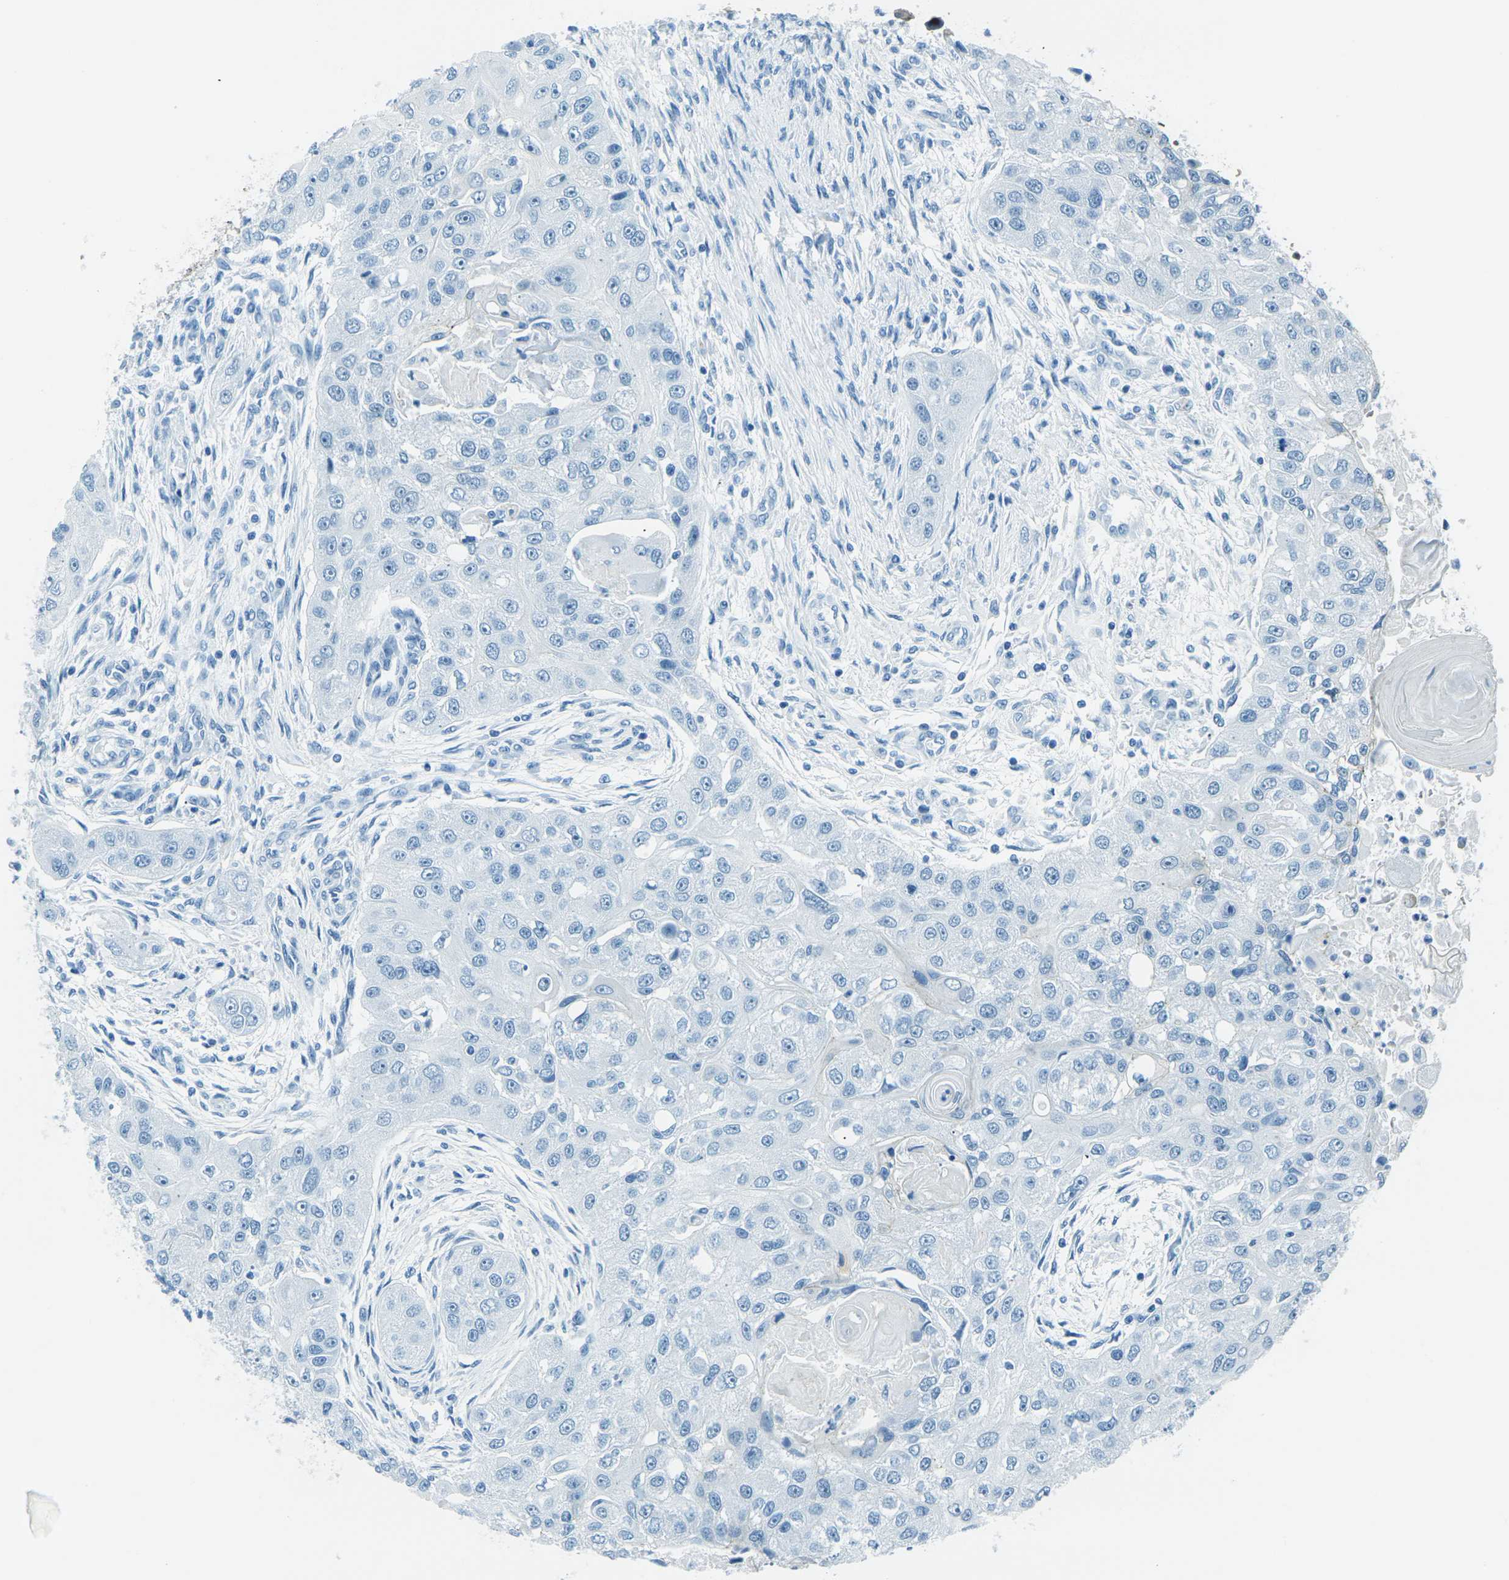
{"staining": {"intensity": "negative", "quantity": "none", "location": "none"}, "tissue": "head and neck cancer", "cell_type": "Tumor cells", "image_type": "cancer", "snomed": [{"axis": "morphology", "description": "Normal tissue, NOS"}, {"axis": "morphology", "description": "Squamous cell carcinoma, NOS"}, {"axis": "topography", "description": "Skeletal muscle"}, {"axis": "topography", "description": "Head-Neck"}], "caption": "Tumor cells are negative for protein expression in human head and neck squamous cell carcinoma.", "gene": "OCLN", "patient": {"sex": "male", "age": 51}}